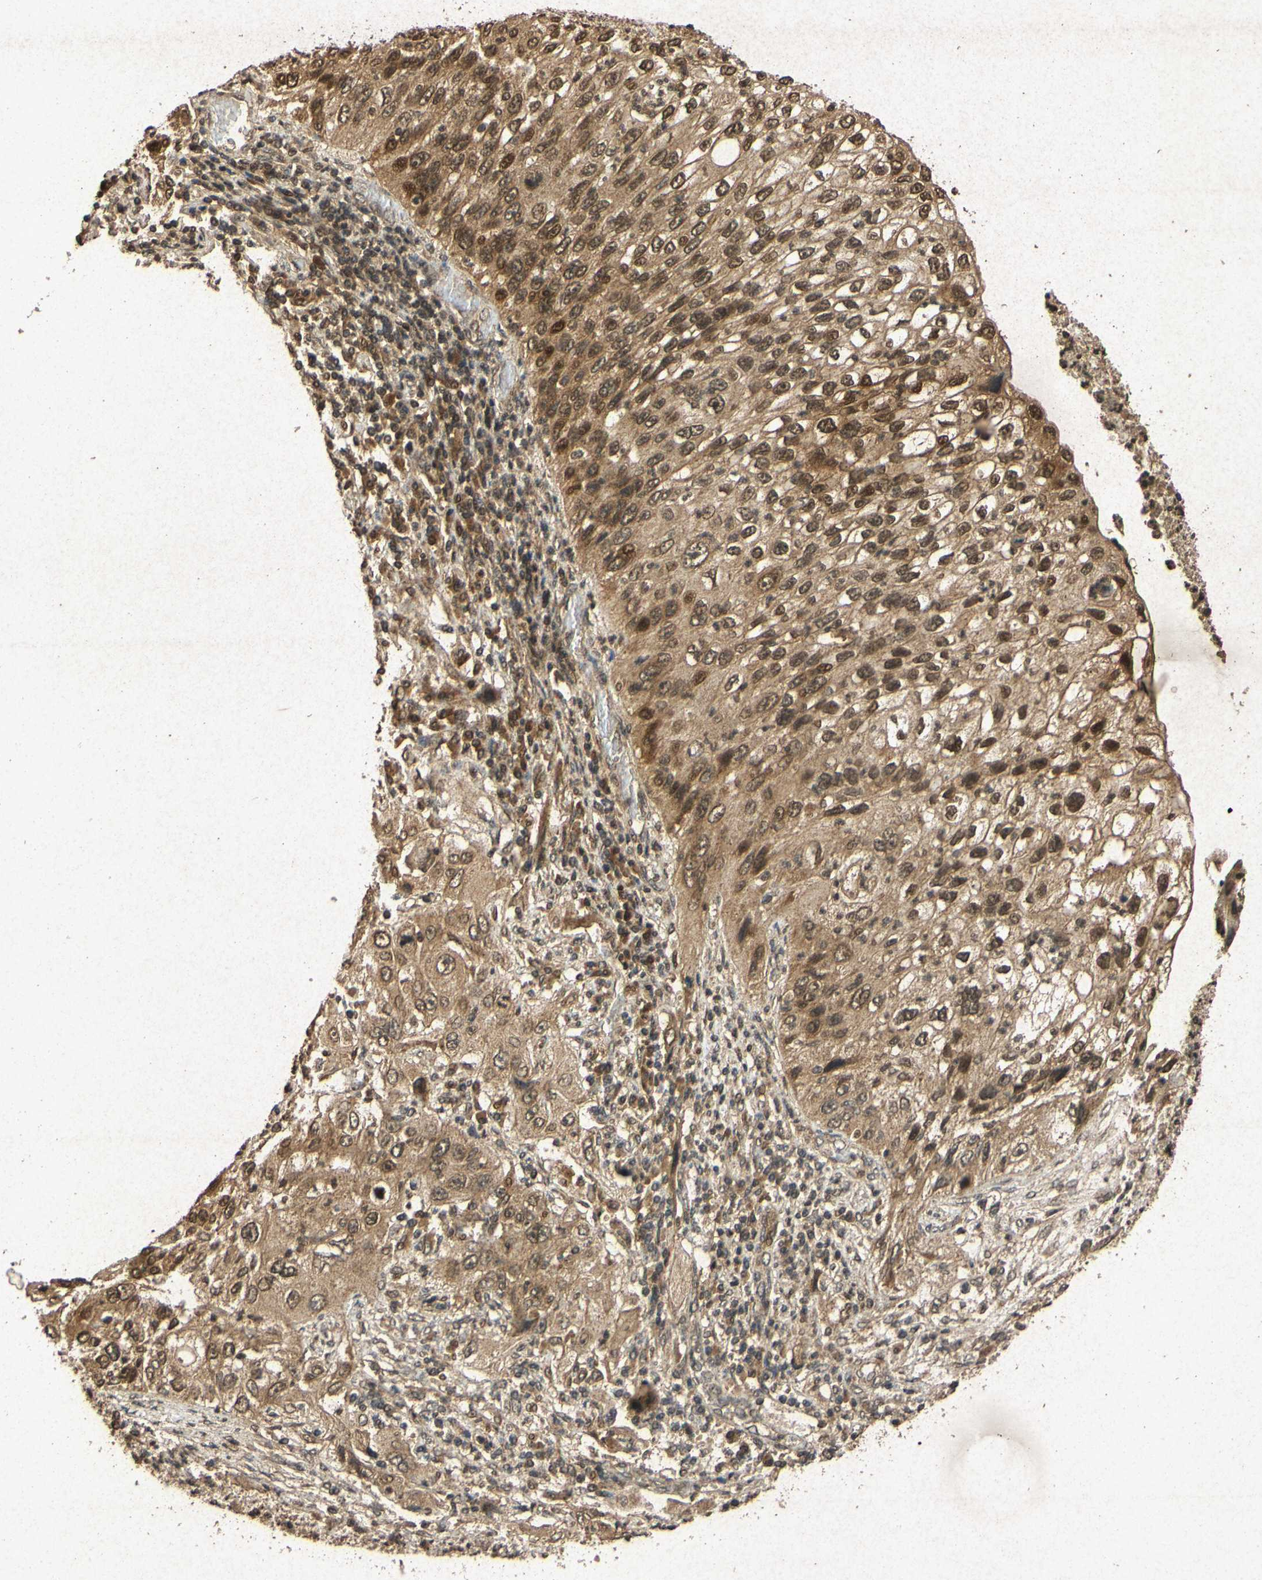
{"staining": {"intensity": "moderate", "quantity": ">75%", "location": "cytoplasmic/membranous,nuclear"}, "tissue": "lung cancer", "cell_type": "Tumor cells", "image_type": "cancer", "snomed": [{"axis": "morphology", "description": "Inflammation, NOS"}, {"axis": "morphology", "description": "Squamous cell carcinoma, NOS"}, {"axis": "topography", "description": "Lymph node"}, {"axis": "topography", "description": "Soft tissue"}, {"axis": "topography", "description": "Lung"}], "caption": "The histopathology image exhibits staining of lung cancer (squamous cell carcinoma), revealing moderate cytoplasmic/membranous and nuclear protein staining (brown color) within tumor cells.", "gene": "ATP6V1H", "patient": {"sex": "male", "age": 66}}